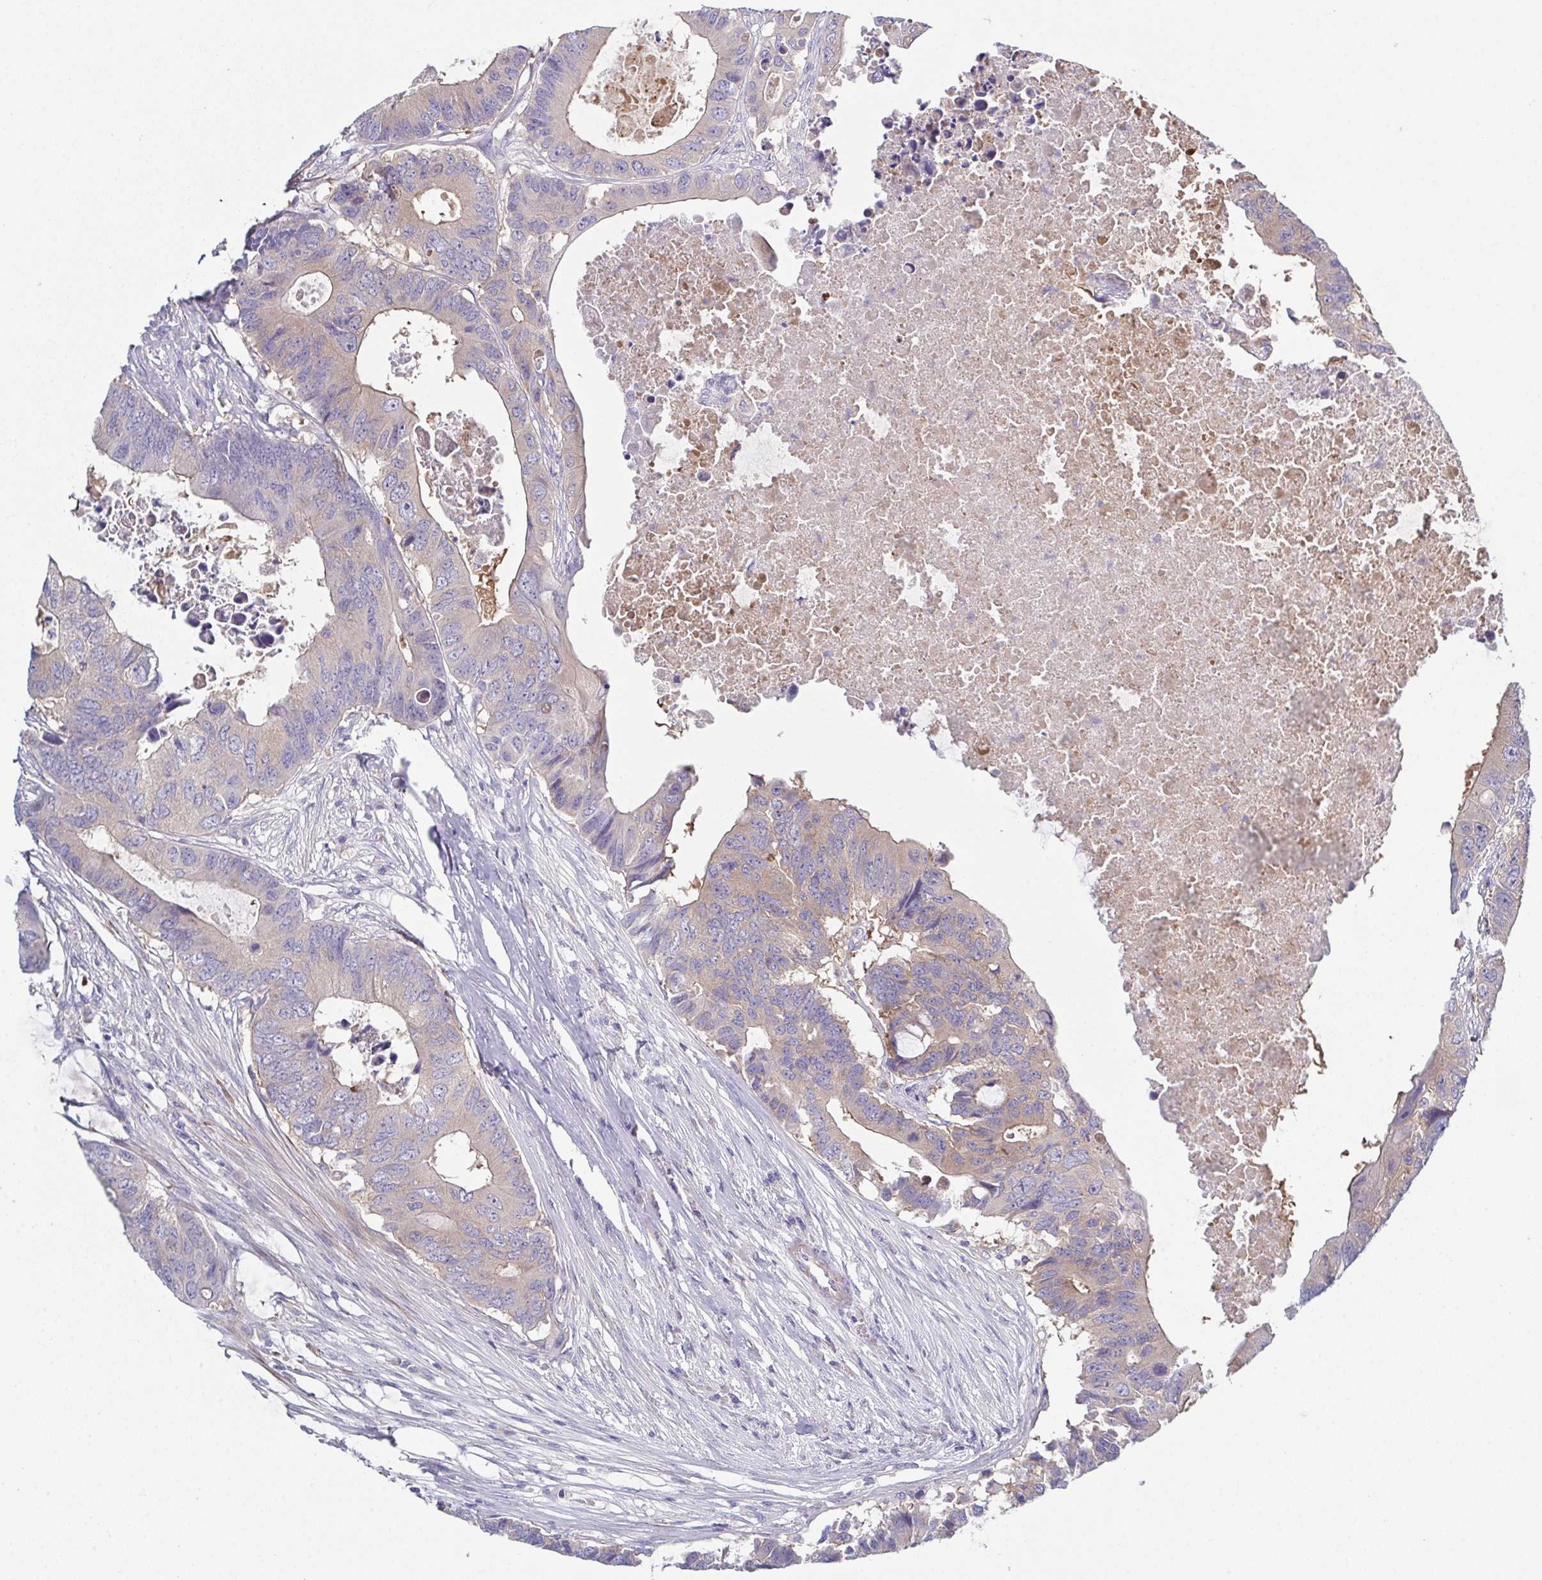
{"staining": {"intensity": "weak", "quantity": "25%-75%", "location": "cytoplasmic/membranous"}, "tissue": "colorectal cancer", "cell_type": "Tumor cells", "image_type": "cancer", "snomed": [{"axis": "morphology", "description": "Adenocarcinoma, NOS"}, {"axis": "topography", "description": "Colon"}], "caption": "This image exhibits immunohistochemistry staining of human colorectal cancer, with low weak cytoplasmic/membranous staining in about 25%-75% of tumor cells.", "gene": "CFAP97D1", "patient": {"sex": "male", "age": 71}}